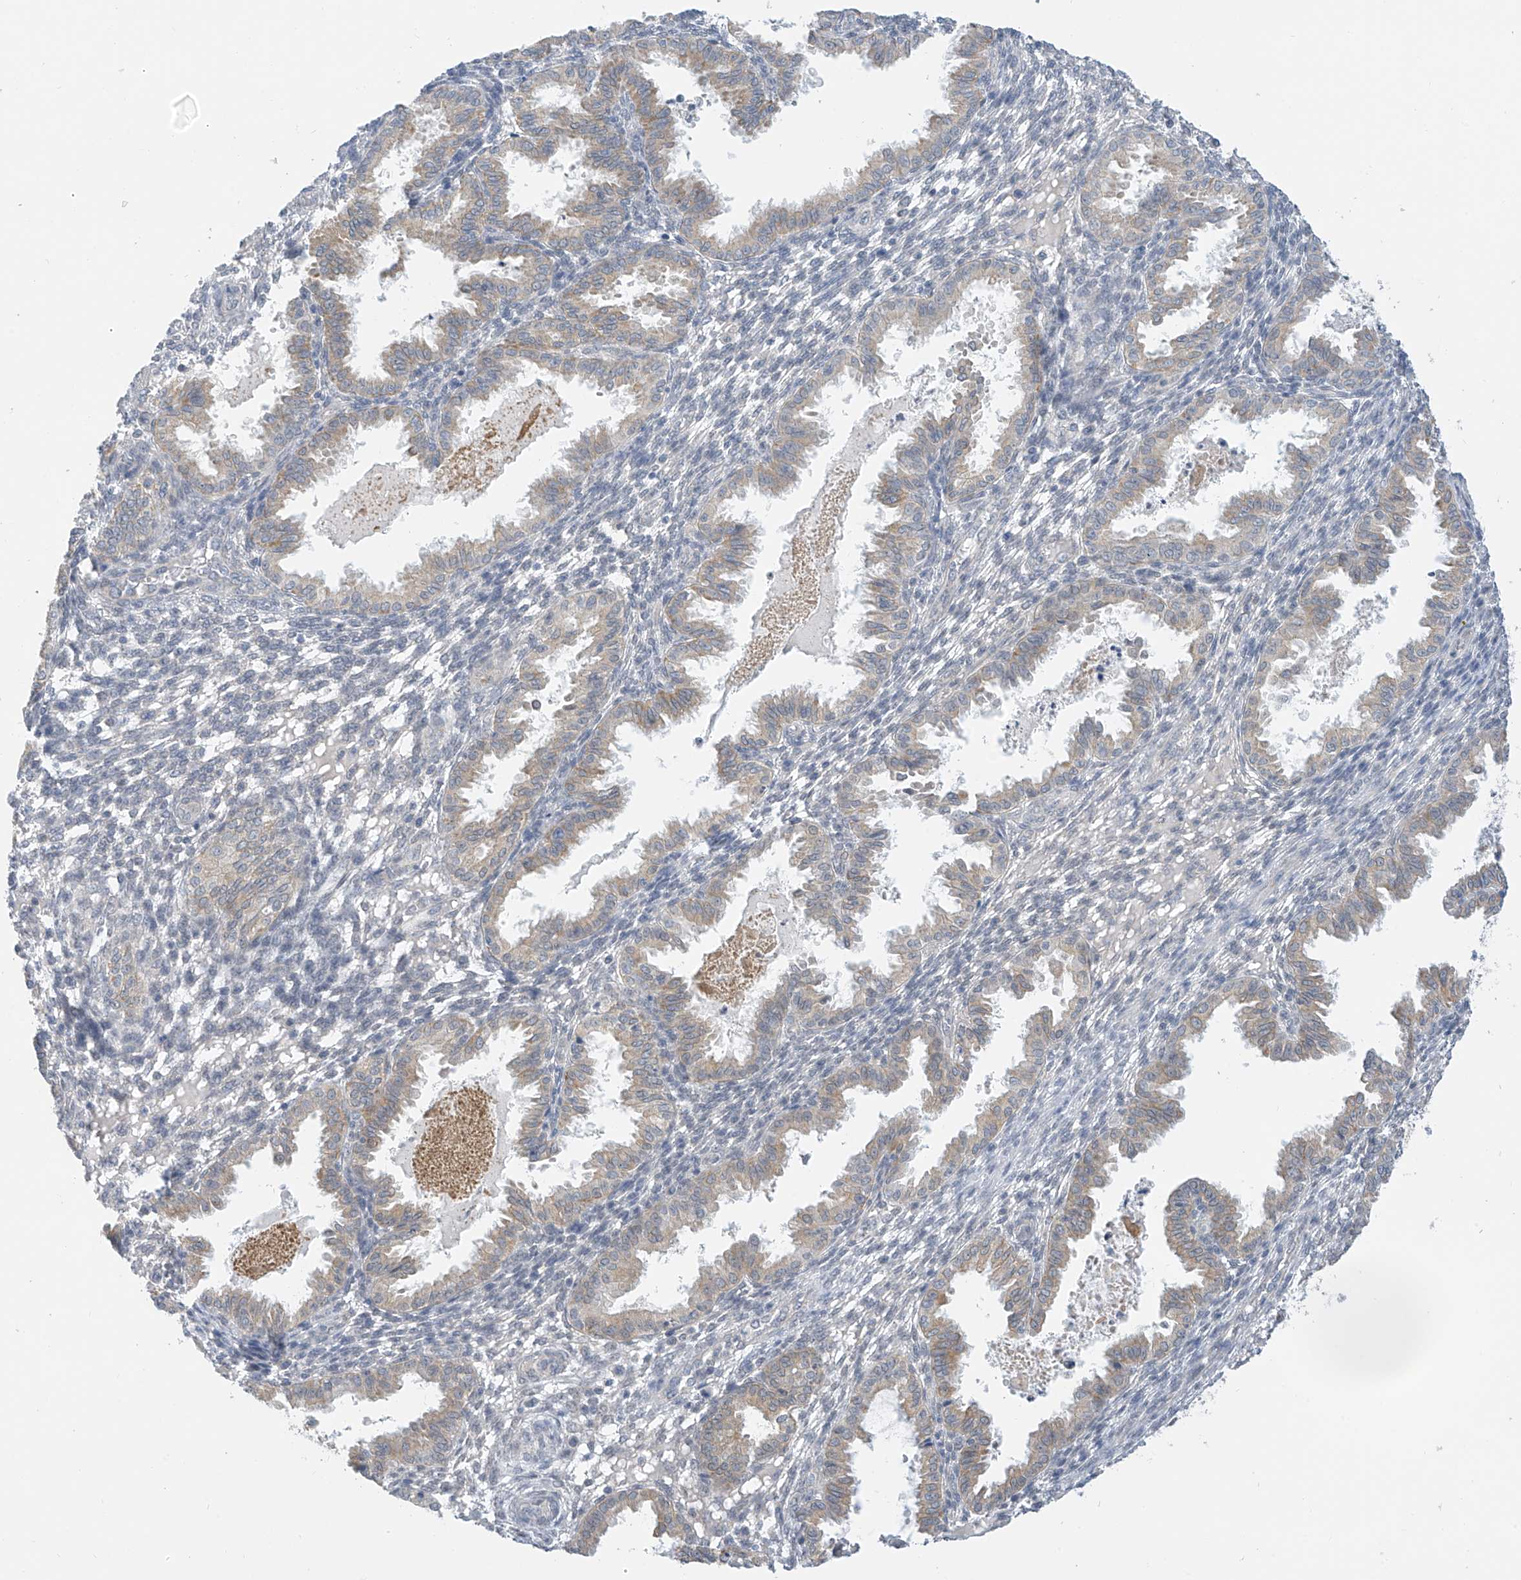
{"staining": {"intensity": "negative", "quantity": "none", "location": "none"}, "tissue": "endometrium", "cell_type": "Cells in endometrial stroma", "image_type": "normal", "snomed": [{"axis": "morphology", "description": "Normal tissue, NOS"}, {"axis": "topography", "description": "Endometrium"}], "caption": "Human endometrium stained for a protein using IHC demonstrates no positivity in cells in endometrial stroma.", "gene": "APLF", "patient": {"sex": "female", "age": 33}}